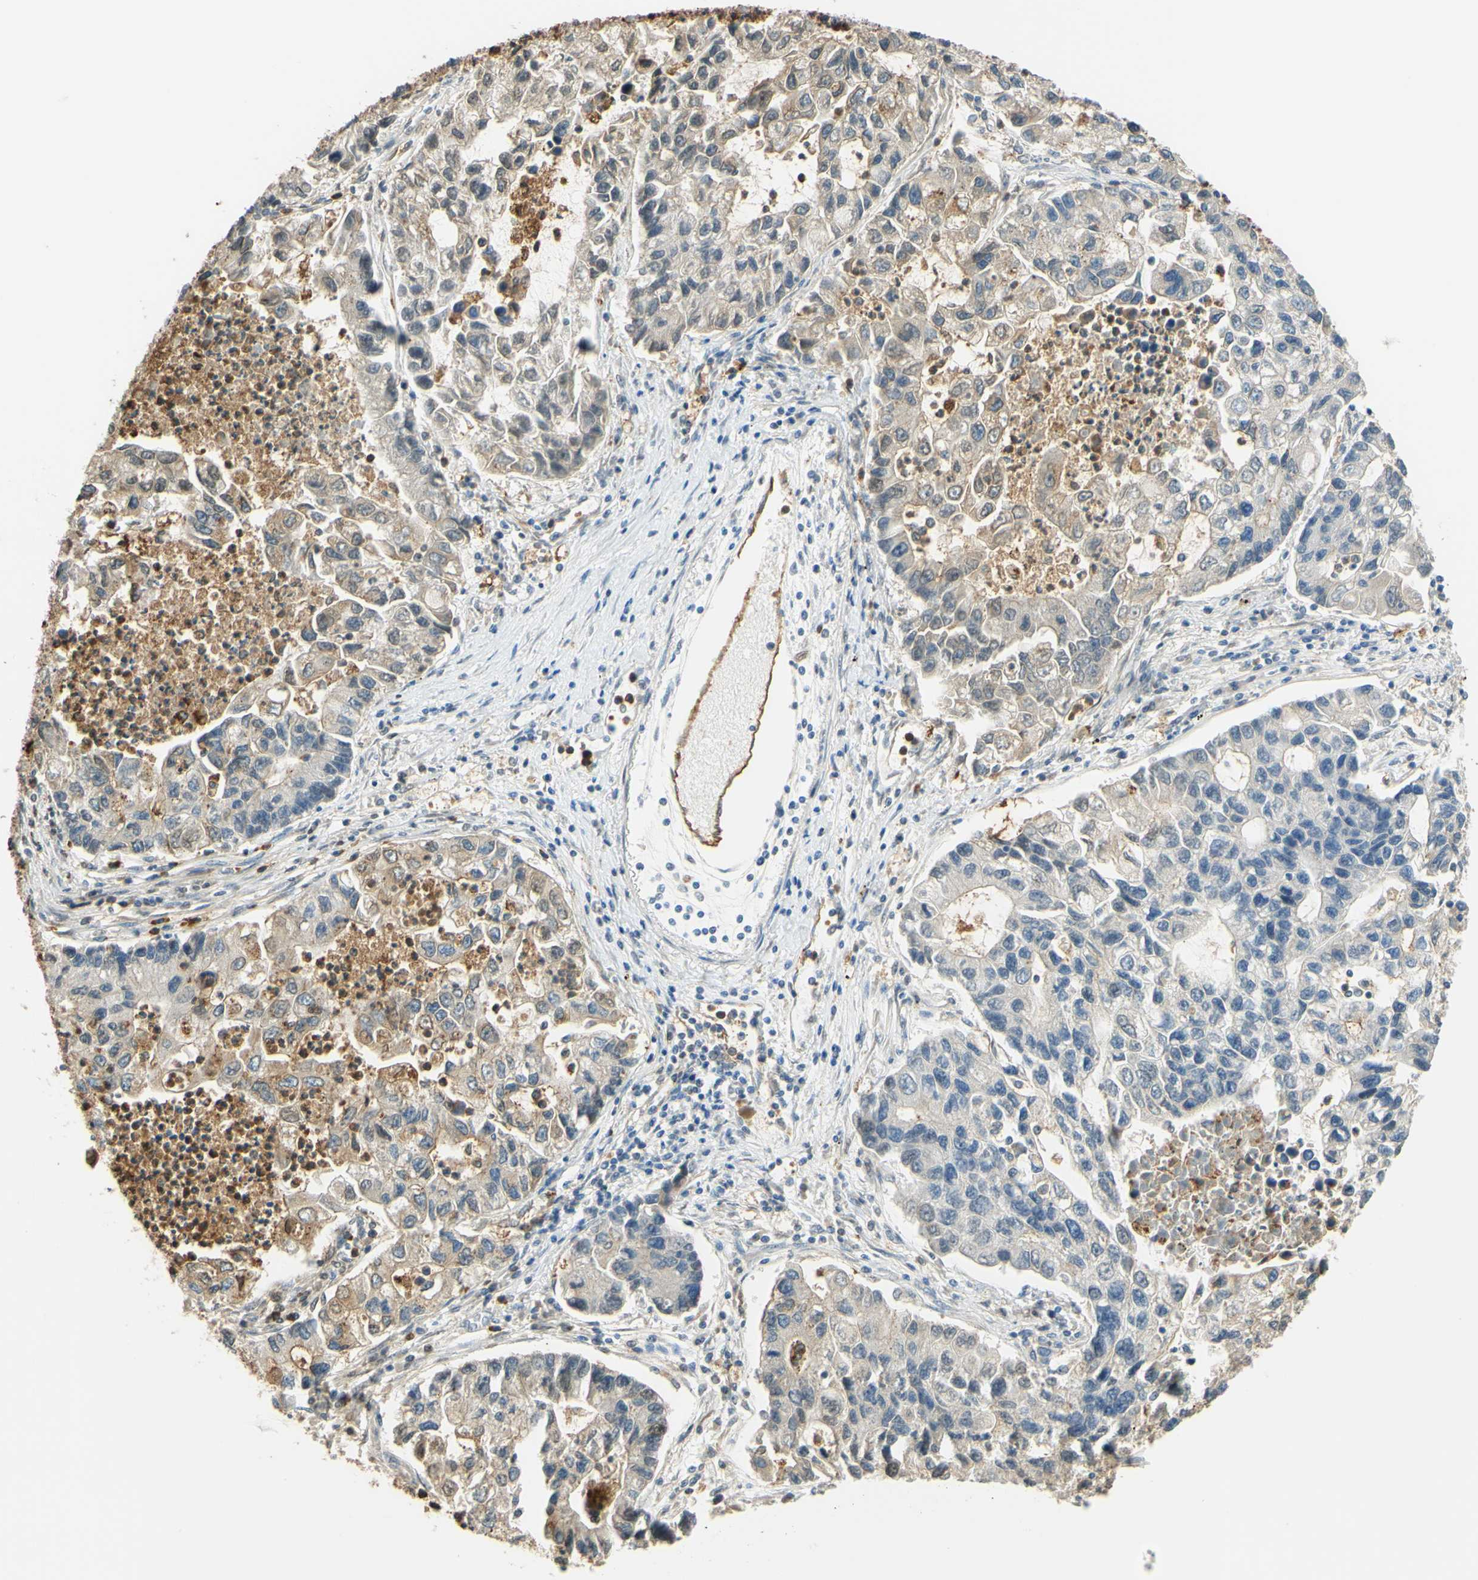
{"staining": {"intensity": "weak", "quantity": "25%-75%", "location": "cytoplasmic/membranous"}, "tissue": "lung cancer", "cell_type": "Tumor cells", "image_type": "cancer", "snomed": [{"axis": "morphology", "description": "Adenocarcinoma, NOS"}, {"axis": "topography", "description": "Lung"}], "caption": "This is a micrograph of IHC staining of lung adenocarcinoma, which shows weak expression in the cytoplasmic/membranous of tumor cells.", "gene": "TREM2", "patient": {"sex": "female", "age": 51}}